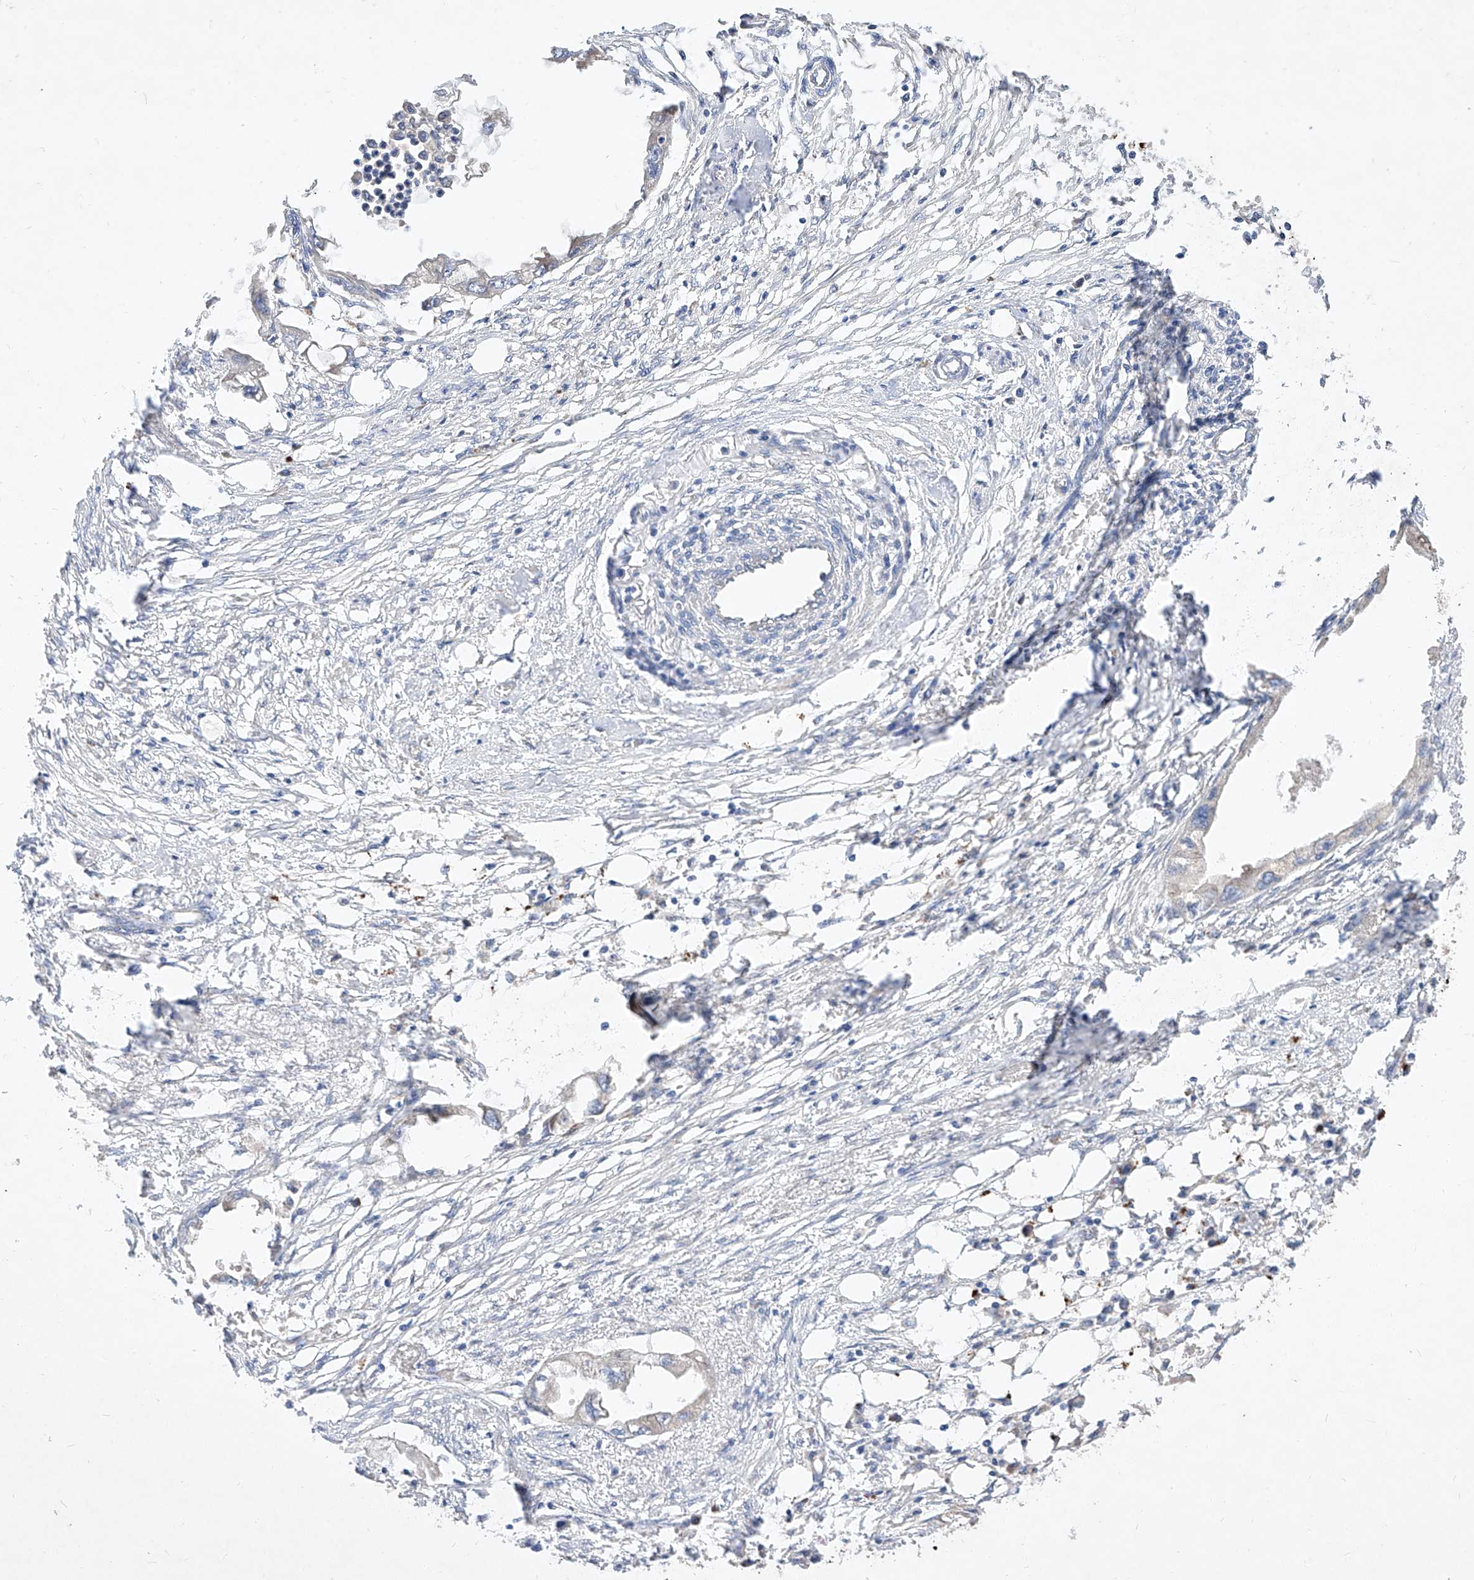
{"staining": {"intensity": "negative", "quantity": "none", "location": "none"}, "tissue": "endometrial cancer", "cell_type": "Tumor cells", "image_type": "cancer", "snomed": [{"axis": "morphology", "description": "Adenocarcinoma, NOS"}, {"axis": "morphology", "description": "Adenocarcinoma, metastatic, NOS"}, {"axis": "topography", "description": "Adipose tissue"}, {"axis": "topography", "description": "Endometrium"}], "caption": "Tumor cells are negative for protein expression in human endometrial metastatic adenocarcinoma.", "gene": "DIRAS3", "patient": {"sex": "female", "age": 67}}